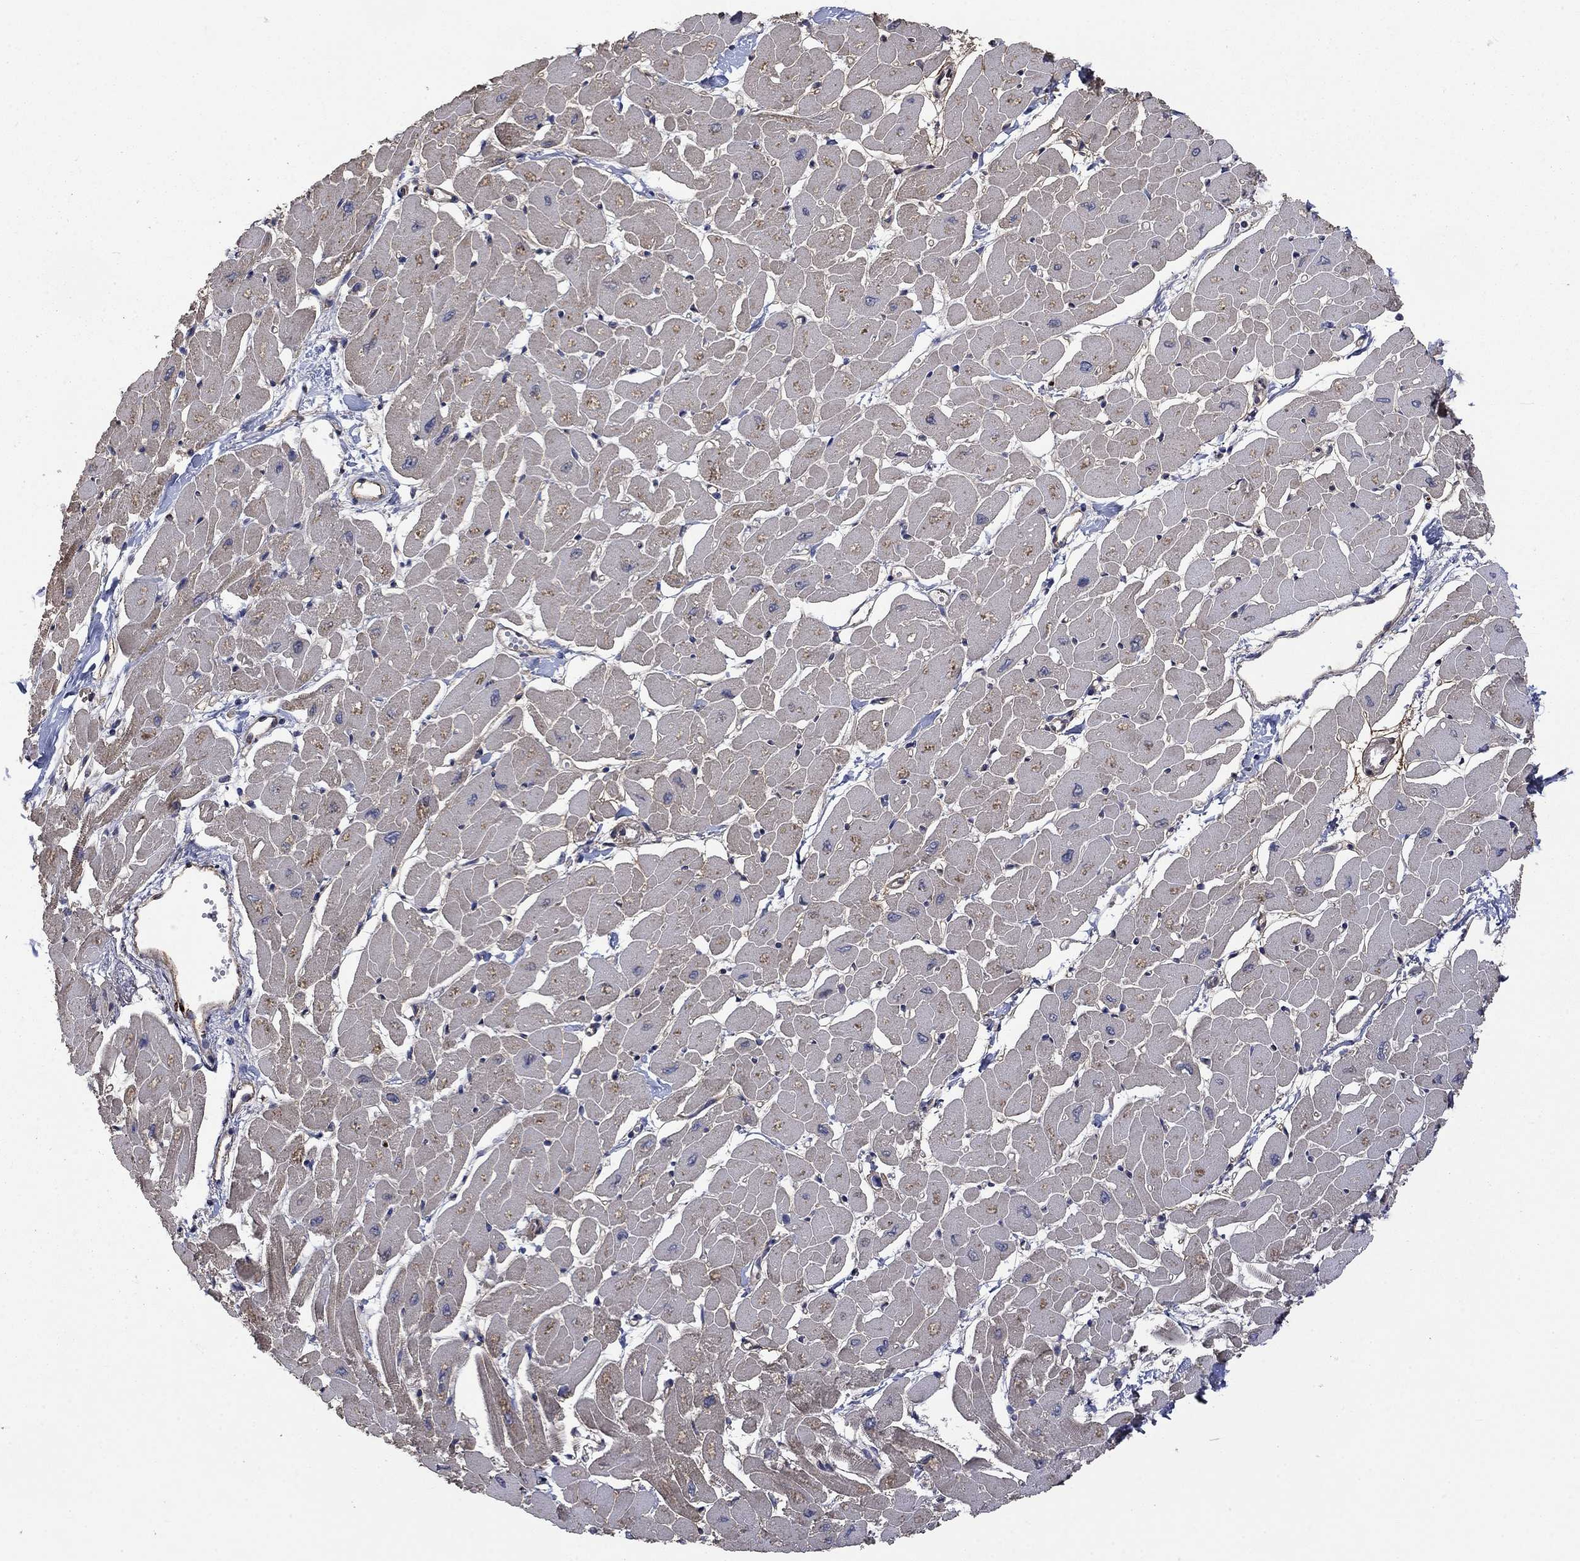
{"staining": {"intensity": "weak", "quantity": "25%-75%", "location": "cytoplasmic/membranous"}, "tissue": "heart muscle", "cell_type": "Cardiomyocytes", "image_type": "normal", "snomed": [{"axis": "morphology", "description": "Normal tissue, NOS"}, {"axis": "topography", "description": "Heart"}], "caption": "The micrograph exhibits immunohistochemical staining of unremarkable heart muscle. There is weak cytoplasmic/membranous staining is appreciated in about 25%-75% of cardiomyocytes. (DAB IHC, brown staining for protein, blue staining for nuclei).", "gene": "VCAN", "patient": {"sex": "male", "age": 57}}